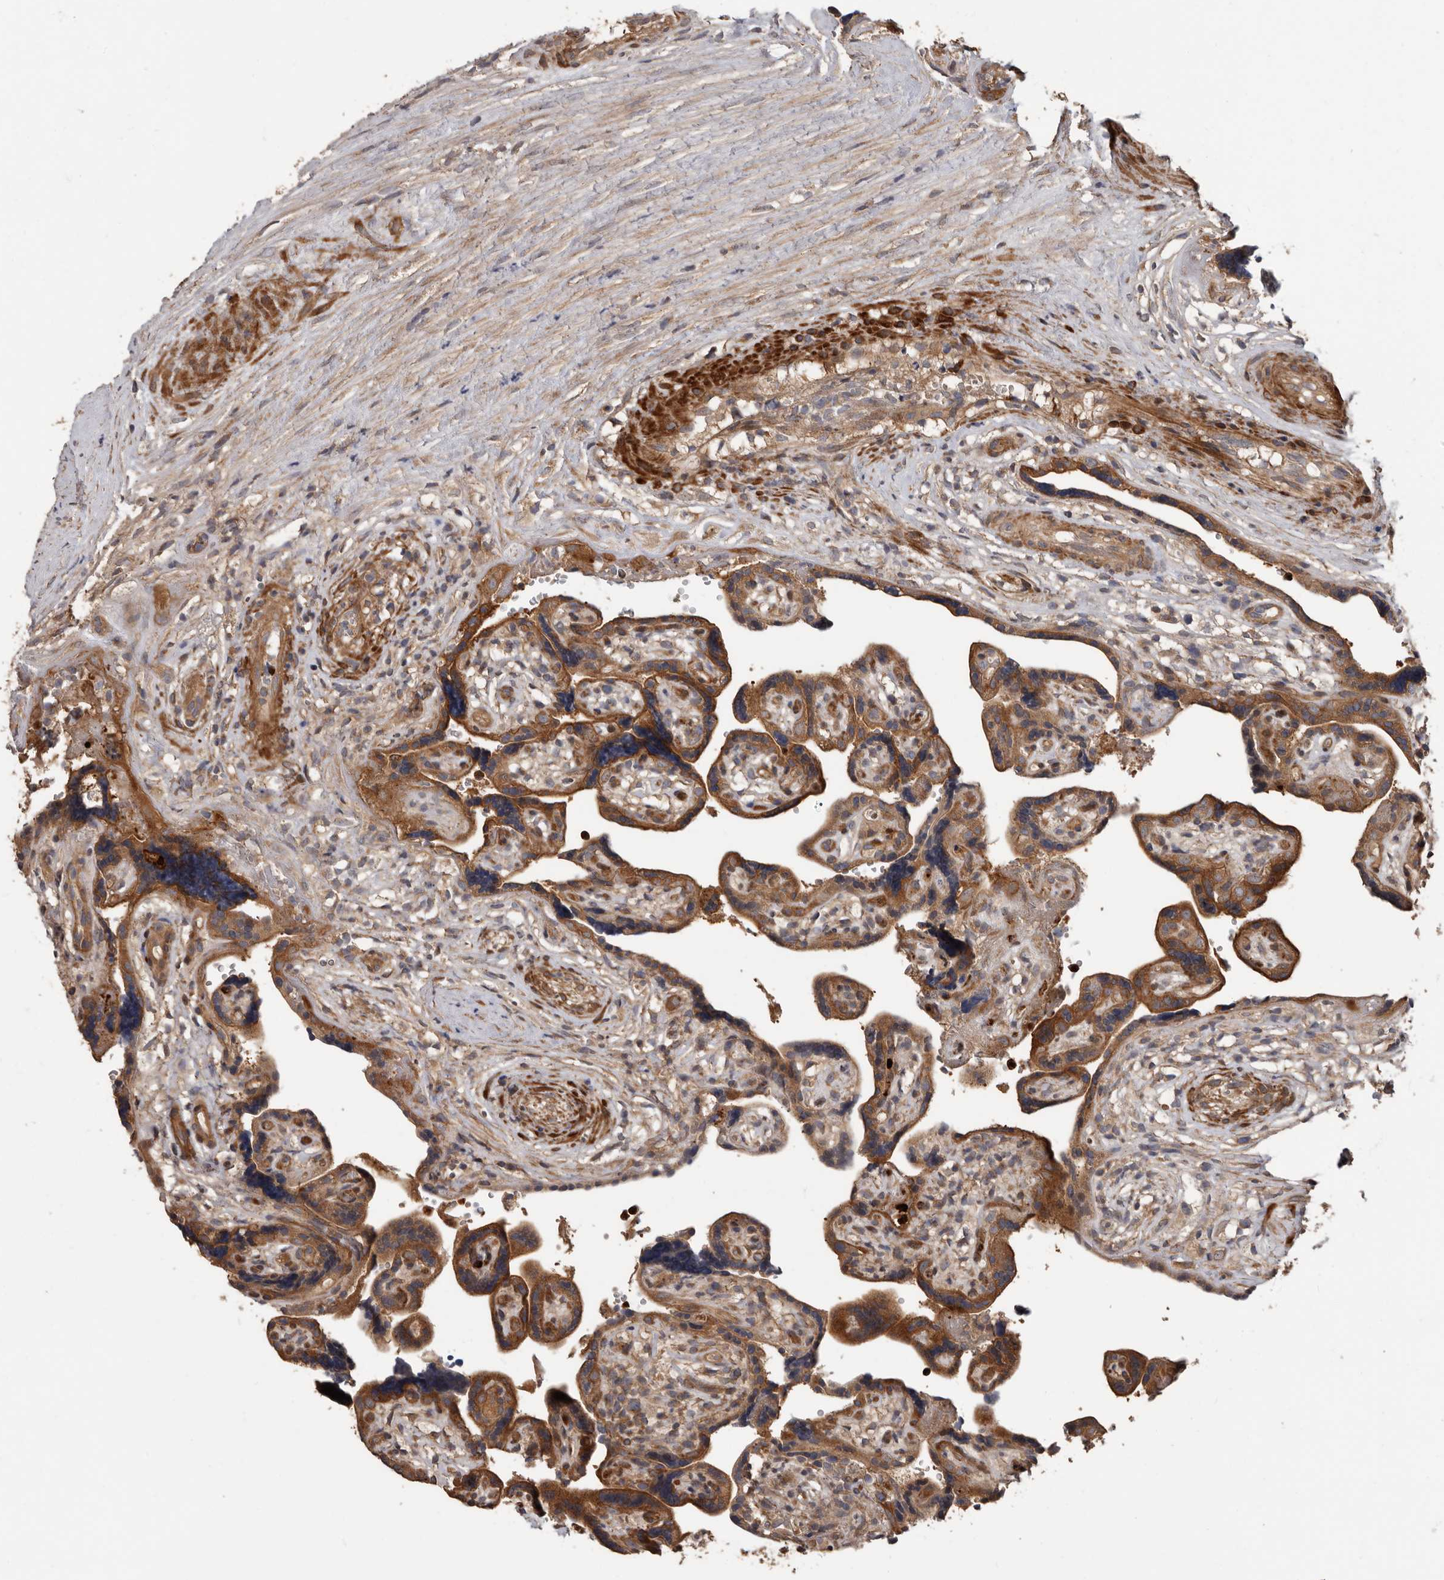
{"staining": {"intensity": "strong", "quantity": ">75%", "location": "cytoplasmic/membranous"}, "tissue": "placenta", "cell_type": "Decidual cells", "image_type": "normal", "snomed": [{"axis": "morphology", "description": "Normal tissue, NOS"}, {"axis": "topography", "description": "Placenta"}], "caption": "A brown stain shows strong cytoplasmic/membranous positivity of a protein in decidual cells of benign placenta.", "gene": "ARHGEF5", "patient": {"sex": "female", "age": 30}}